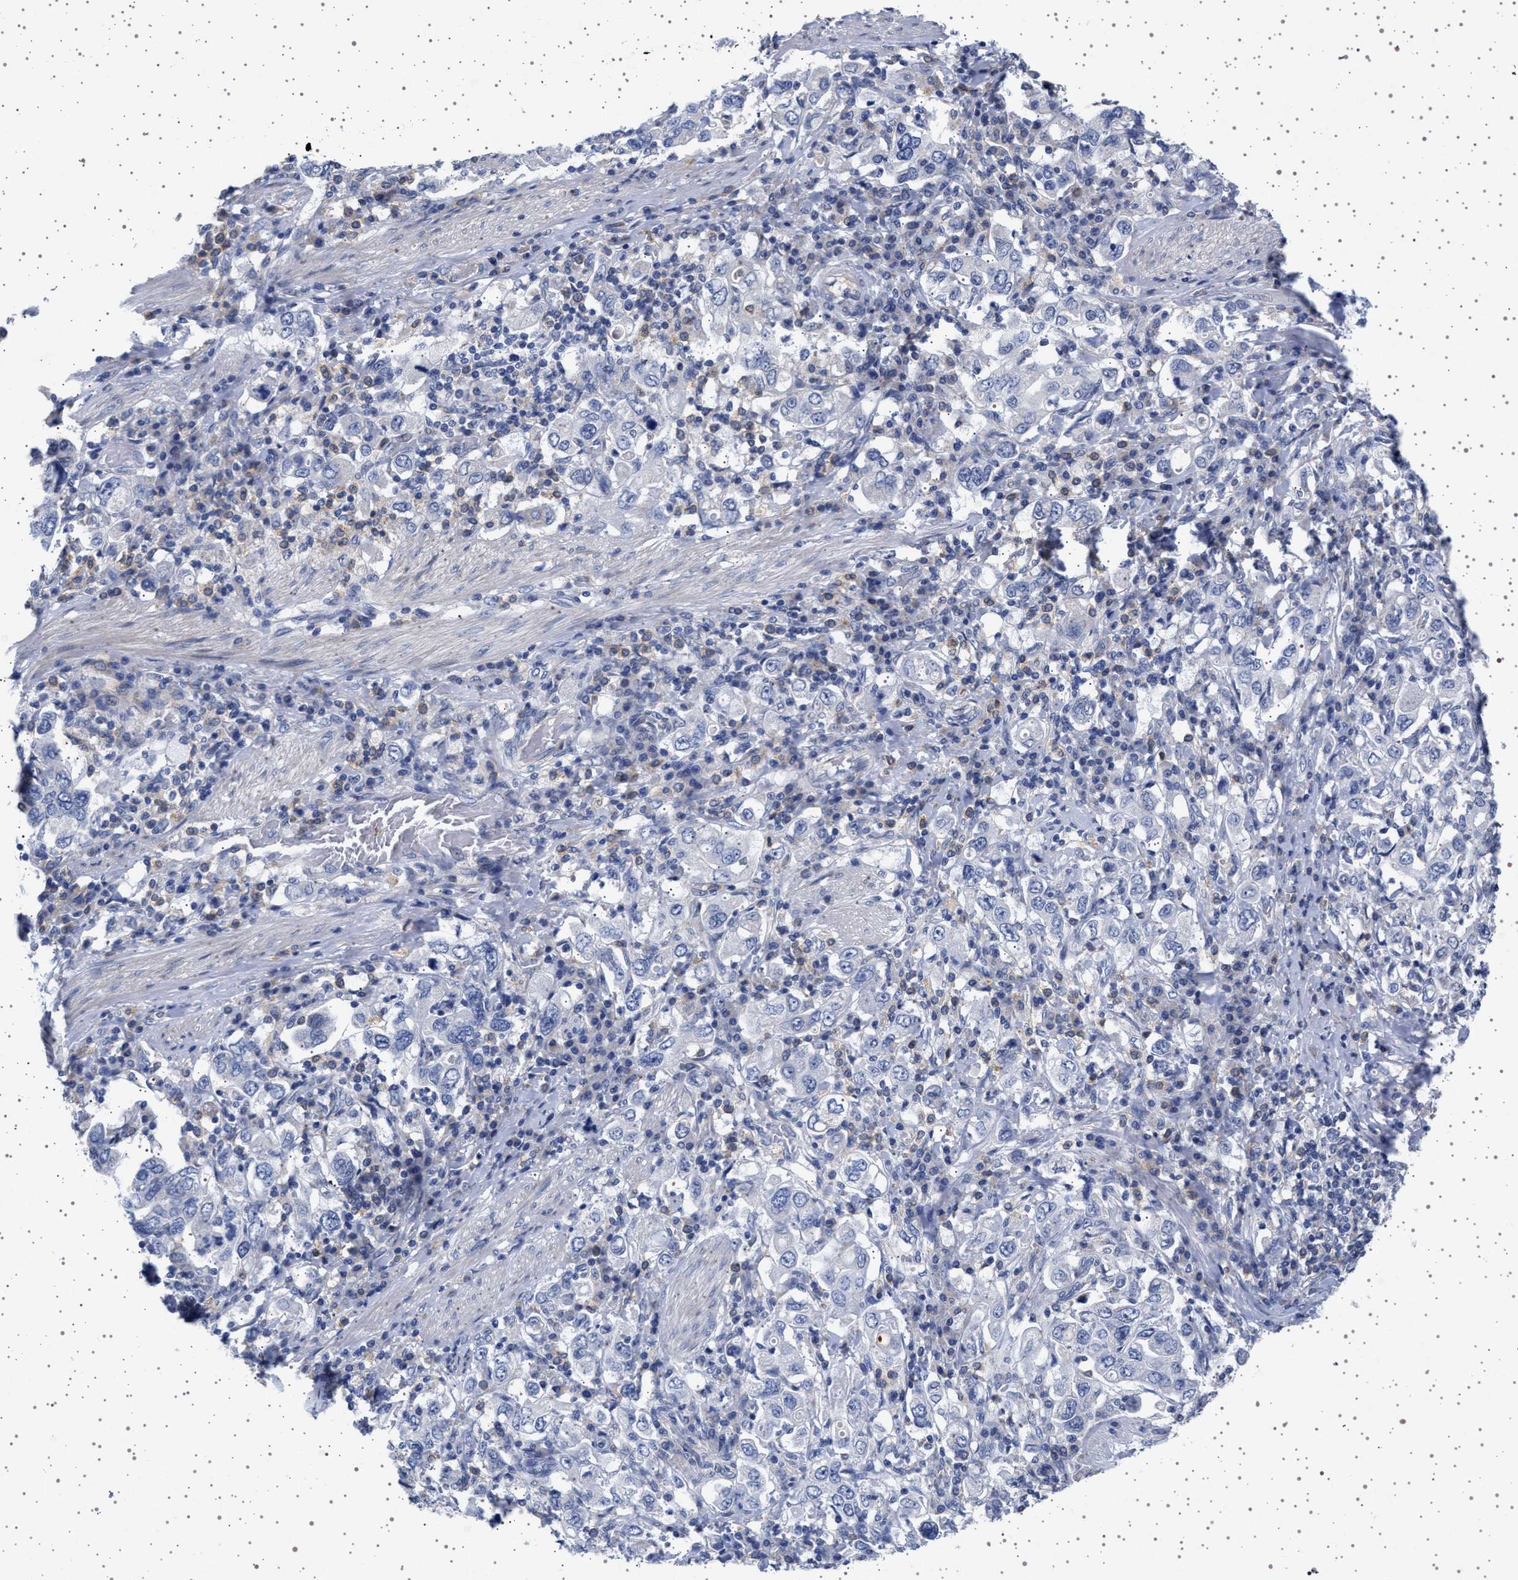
{"staining": {"intensity": "negative", "quantity": "none", "location": "none"}, "tissue": "stomach cancer", "cell_type": "Tumor cells", "image_type": "cancer", "snomed": [{"axis": "morphology", "description": "Adenocarcinoma, NOS"}, {"axis": "topography", "description": "Stomach, upper"}], "caption": "Photomicrograph shows no protein positivity in tumor cells of adenocarcinoma (stomach) tissue. (Brightfield microscopy of DAB immunohistochemistry at high magnification).", "gene": "TRMT10B", "patient": {"sex": "male", "age": 62}}